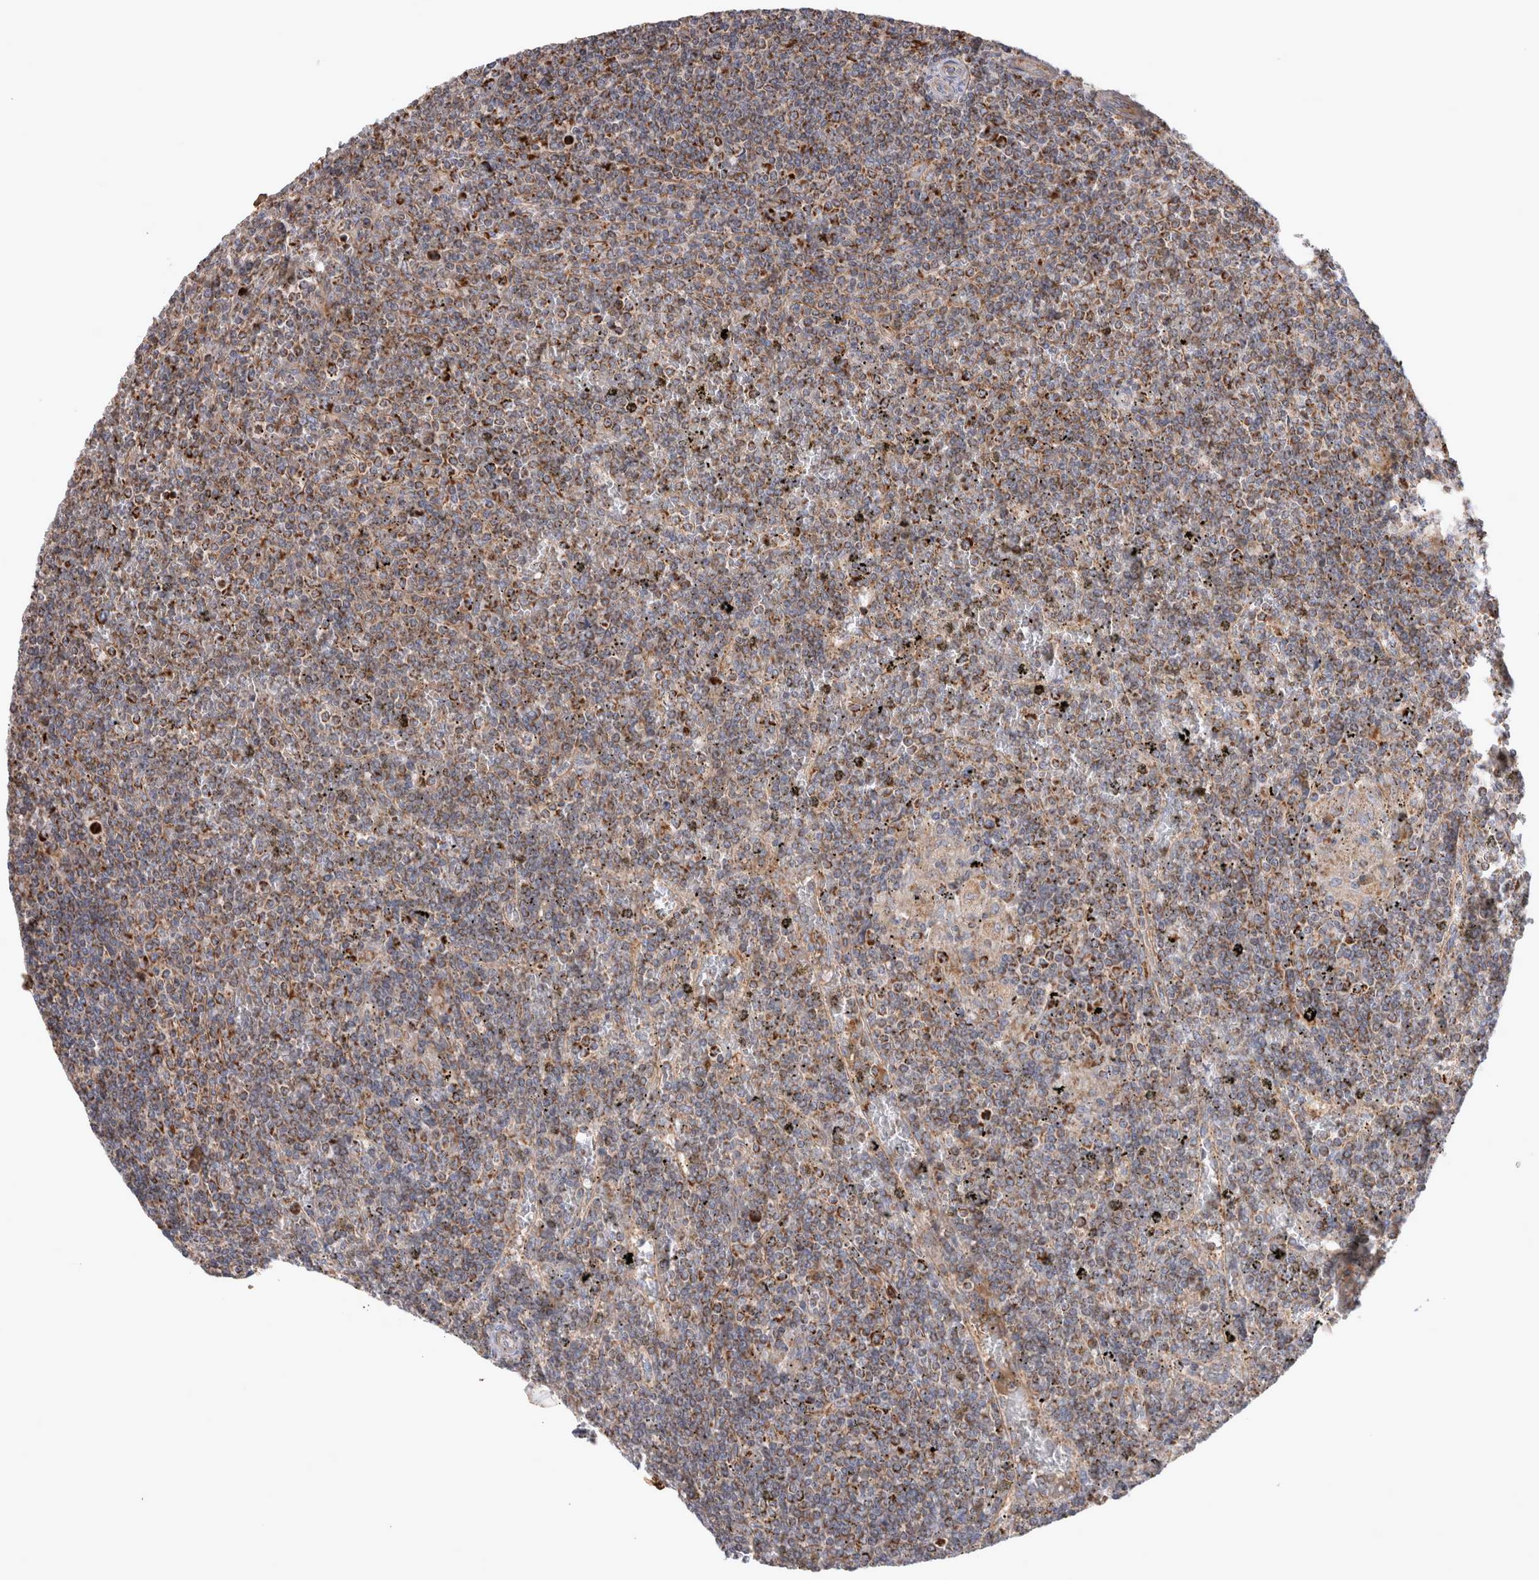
{"staining": {"intensity": "moderate", "quantity": ">75%", "location": "cytoplasmic/membranous"}, "tissue": "lymphoma", "cell_type": "Tumor cells", "image_type": "cancer", "snomed": [{"axis": "morphology", "description": "Malignant lymphoma, non-Hodgkin's type, Low grade"}, {"axis": "topography", "description": "Spleen"}], "caption": "Immunohistochemical staining of low-grade malignant lymphoma, non-Hodgkin's type demonstrates medium levels of moderate cytoplasmic/membranous expression in approximately >75% of tumor cells. (DAB IHC with brightfield microscopy, high magnification).", "gene": "MRPS28", "patient": {"sex": "female", "age": 19}}